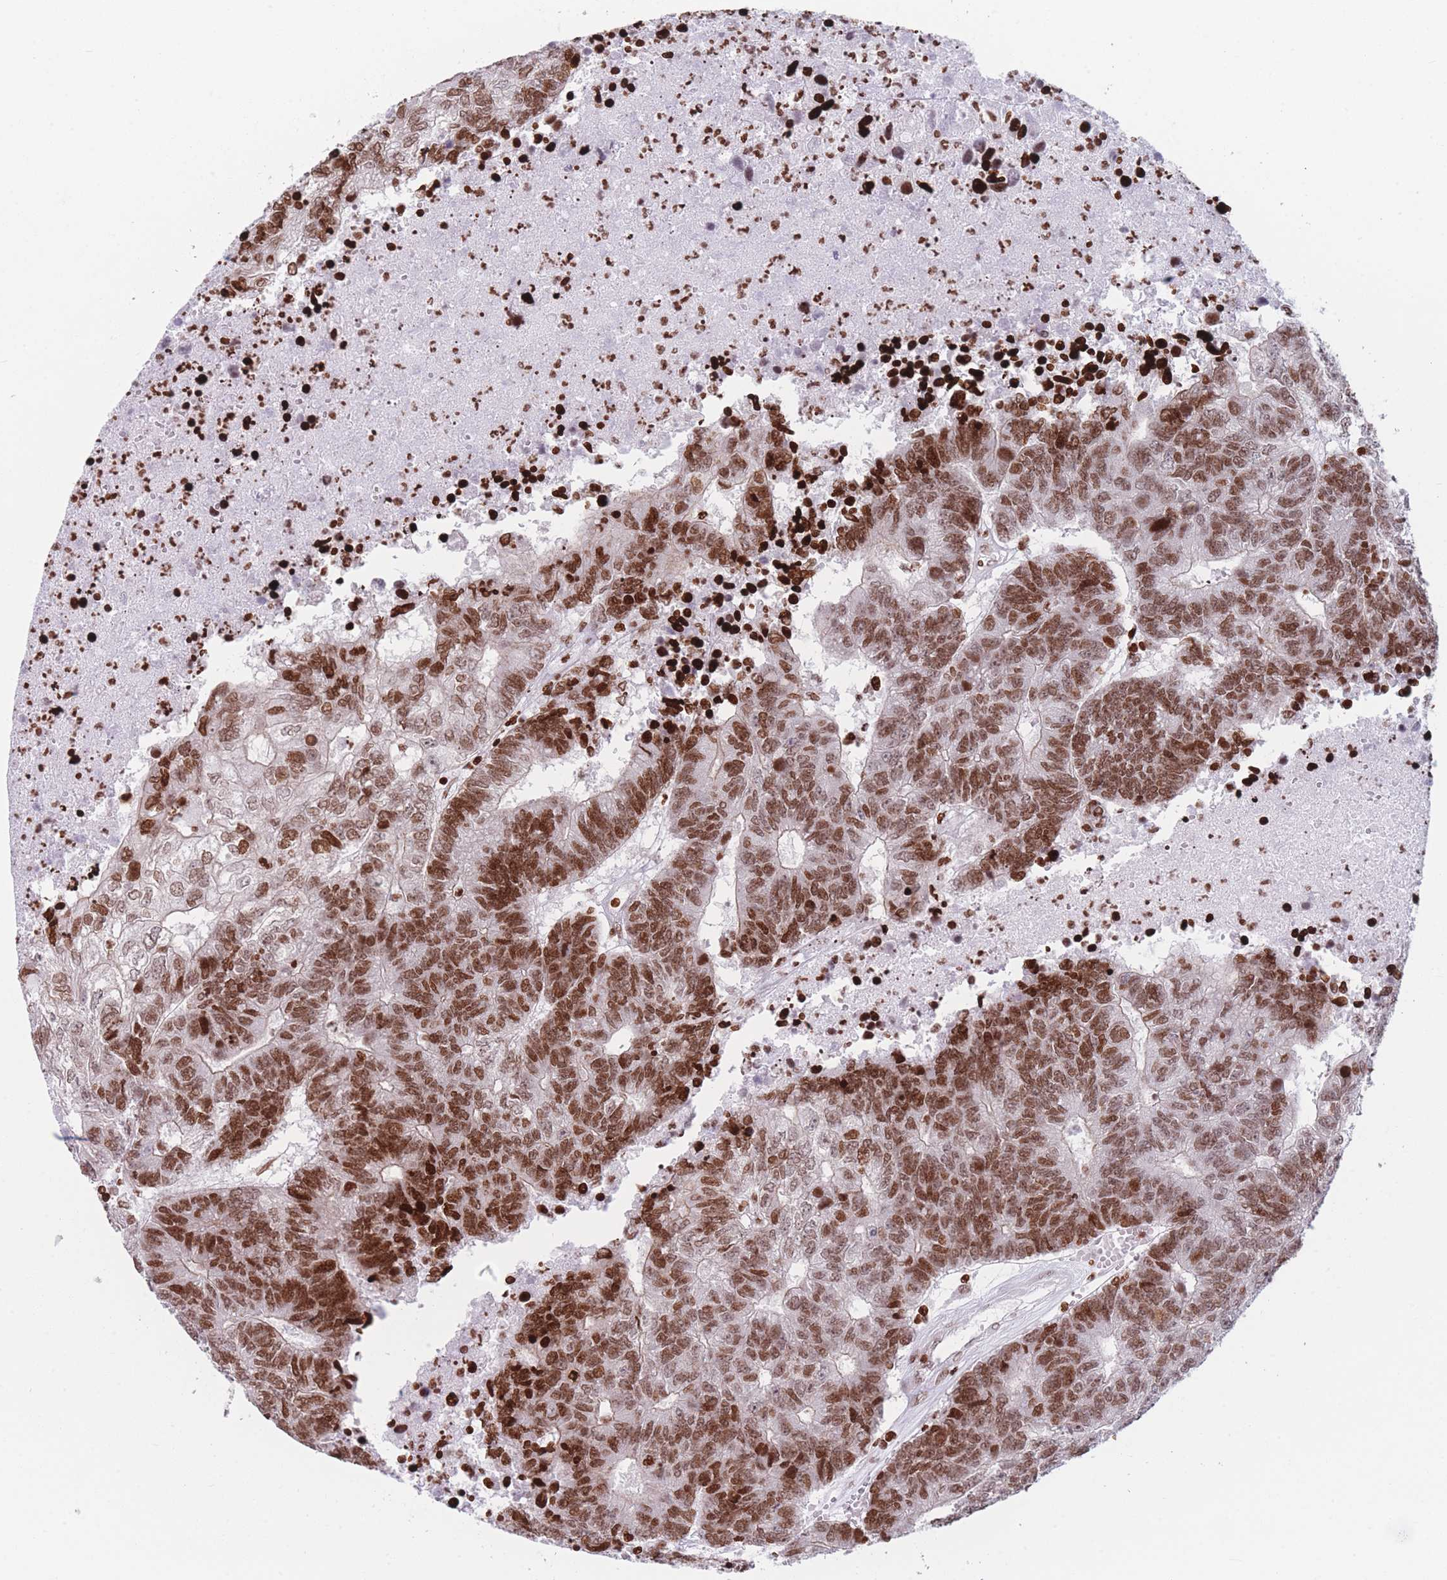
{"staining": {"intensity": "strong", "quantity": ">75%", "location": "nuclear"}, "tissue": "colorectal cancer", "cell_type": "Tumor cells", "image_type": "cancer", "snomed": [{"axis": "morphology", "description": "Adenocarcinoma, NOS"}, {"axis": "topography", "description": "Colon"}], "caption": "A brown stain shows strong nuclear positivity of a protein in human colorectal adenocarcinoma tumor cells.", "gene": "AK9", "patient": {"sex": "female", "age": 48}}